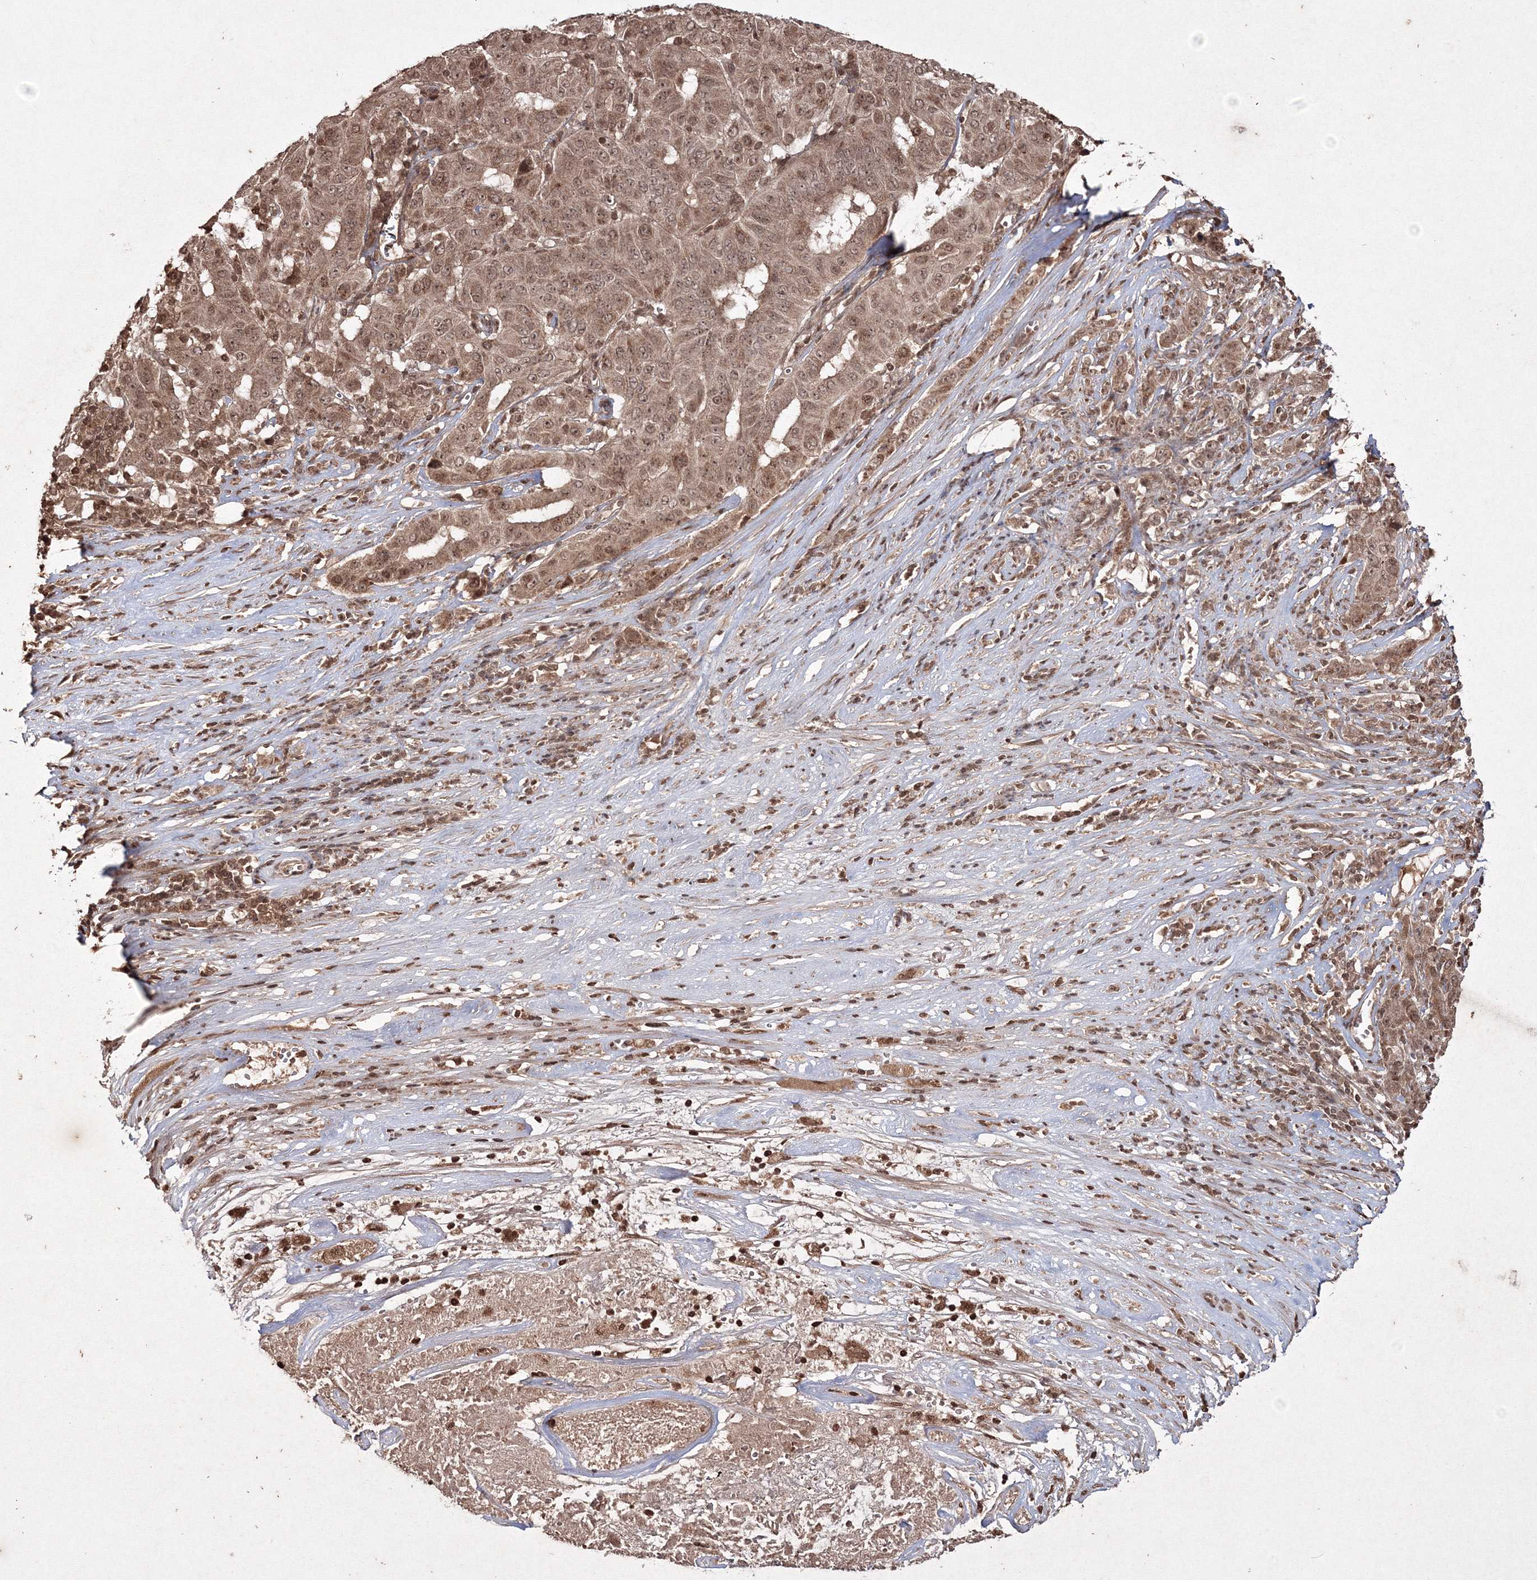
{"staining": {"intensity": "moderate", "quantity": ">75%", "location": "cytoplasmic/membranous,nuclear"}, "tissue": "pancreatic cancer", "cell_type": "Tumor cells", "image_type": "cancer", "snomed": [{"axis": "morphology", "description": "Adenocarcinoma, NOS"}, {"axis": "topography", "description": "Pancreas"}], "caption": "The photomicrograph shows staining of pancreatic adenocarcinoma, revealing moderate cytoplasmic/membranous and nuclear protein staining (brown color) within tumor cells.", "gene": "PEX13", "patient": {"sex": "male", "age": 63}}